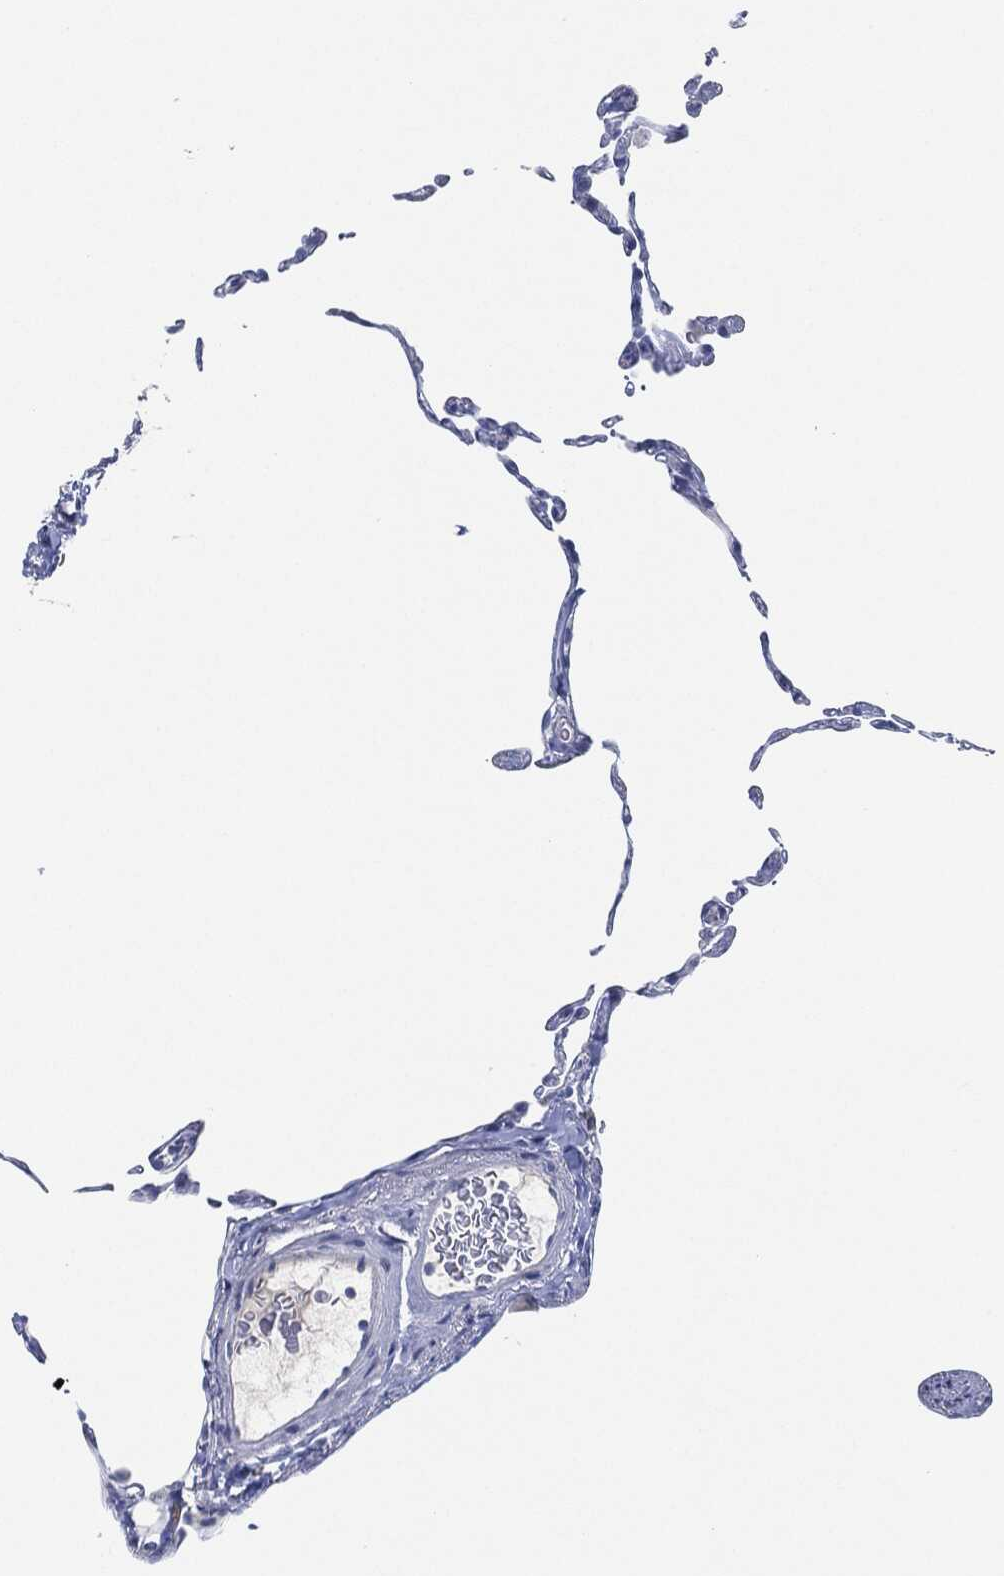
{"staining": {"intensity": "negative", "quantity": "none", "location": "none"}, "tissue": "lung", "cell_type": "Alveolar cells", "image_type": "normal", "snomed": [{"axis": "morphology", "description": "Normal tissue, NOS"}, {"axis": "topography", "description": "Lung"}], "caption": "Alveolar cells are negative for protein expression in benign human lung. (Brightfield microscopy of DAB (3,3'-diaminobenzidine) immunohistochemistry (IHC) at high magnification).", "gene": "AFP", "patient": {"sex": "female", "age": 57}}